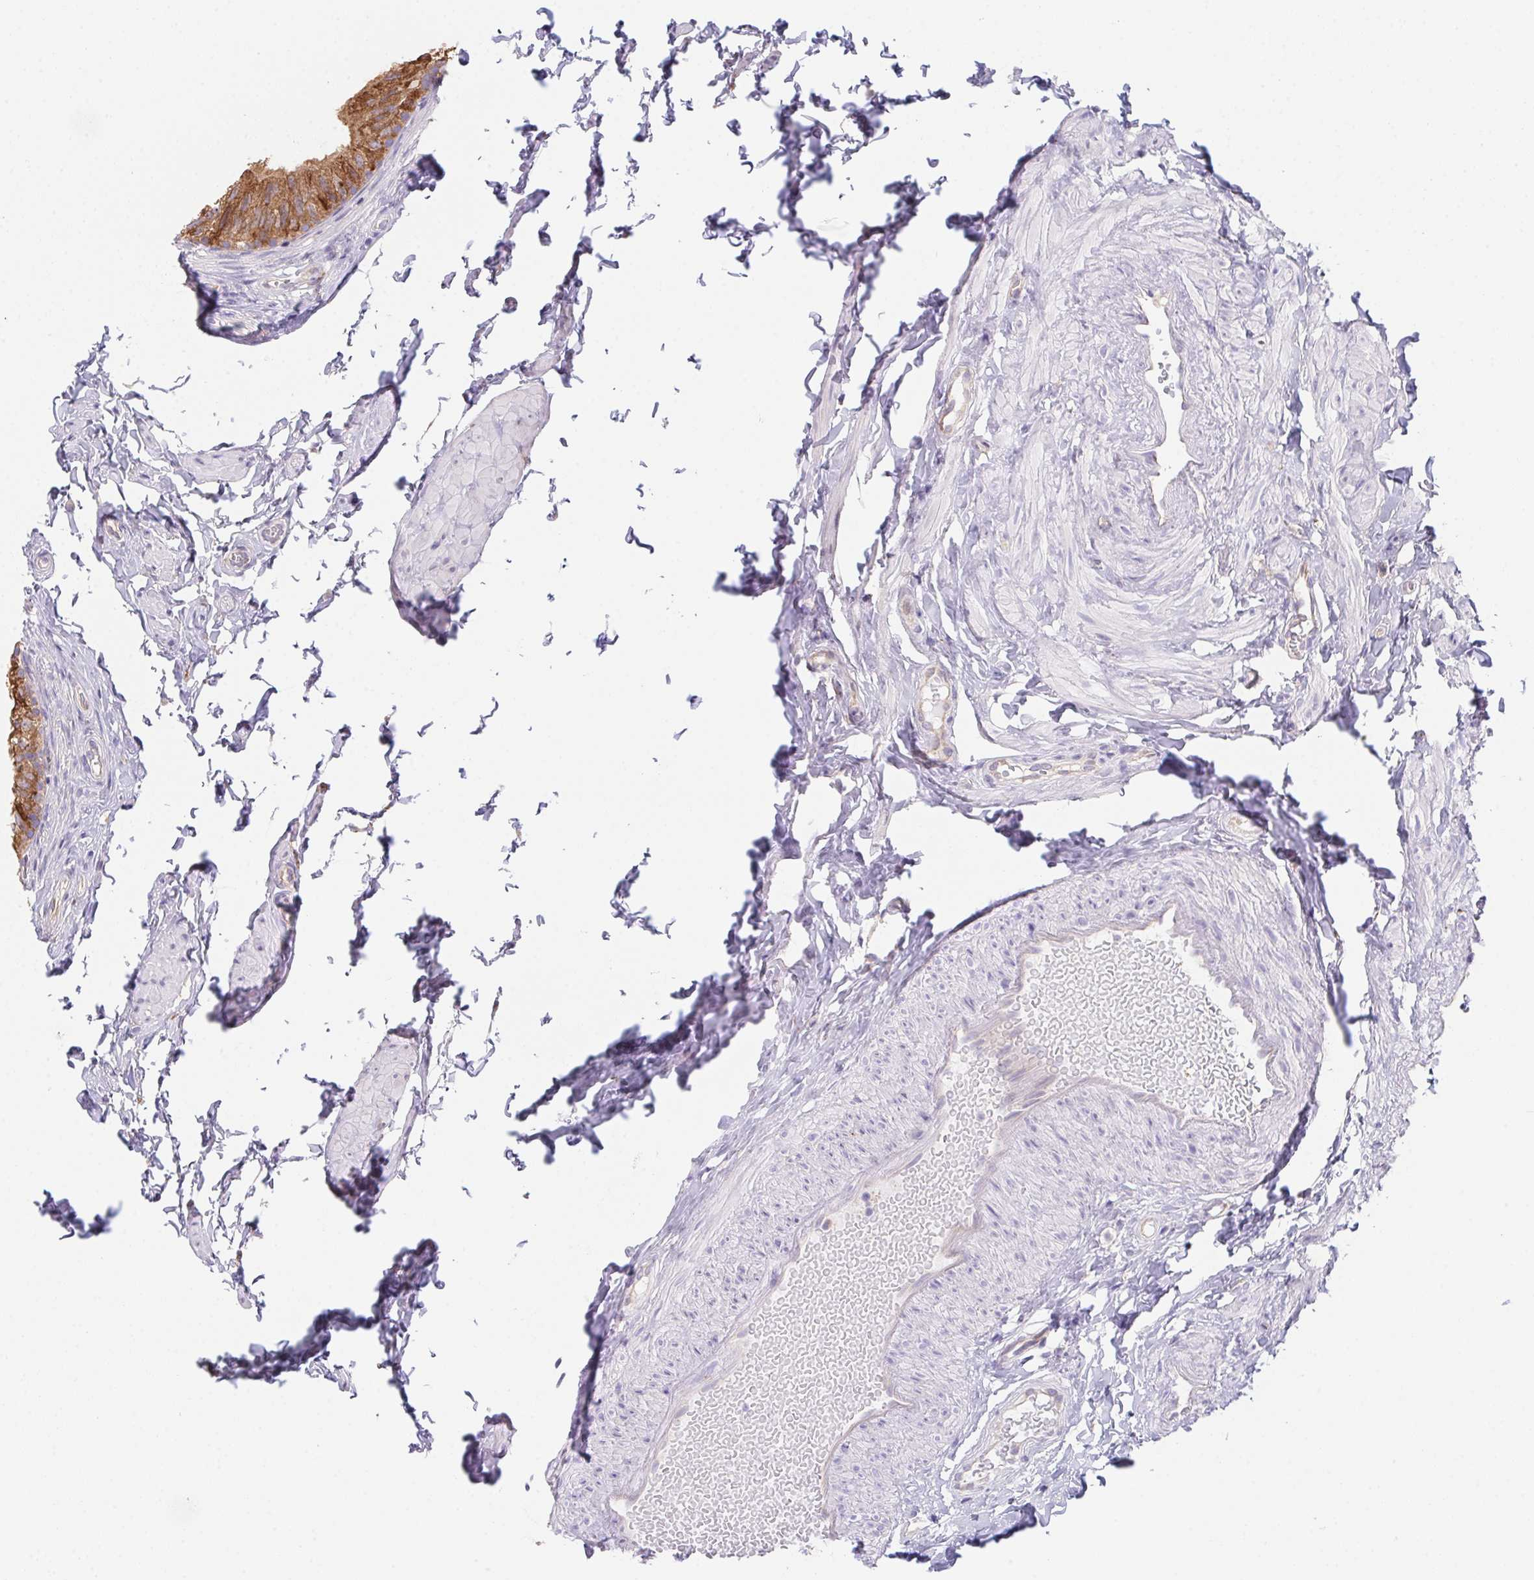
{"staining": {"intensity": "moderate", "quantity": ">75%", "location": "cytoplasmic/membranous"}, "tissue": "epididymis", "cell_type": "Glandular cells", "image_type": "normal", "snomed": [{"axis": "morphology", "description": "Normal tissue, NOS"}, {"axis": "topography", "description": "Epididymis, spermatic cord, NOS"}, {"axis": "topography", "description": "Epididymis"}, {"axis": "topography", "description": "Peripheral nerve tissue"}], "caption": "IHC staining of normal epididymis, which reveals medium levels of moderate cytoplasmic/membranous positivity in approximately >75% of glandular cells indicating moderate cytoplasmic/membranous protein staining. The staining was performed using DAB (brown) for protein detection and nuclei were counterstained in hematoxylin (blue).", "gene": "ADAM8", "patient": {"sex": "male", "age": 29}}